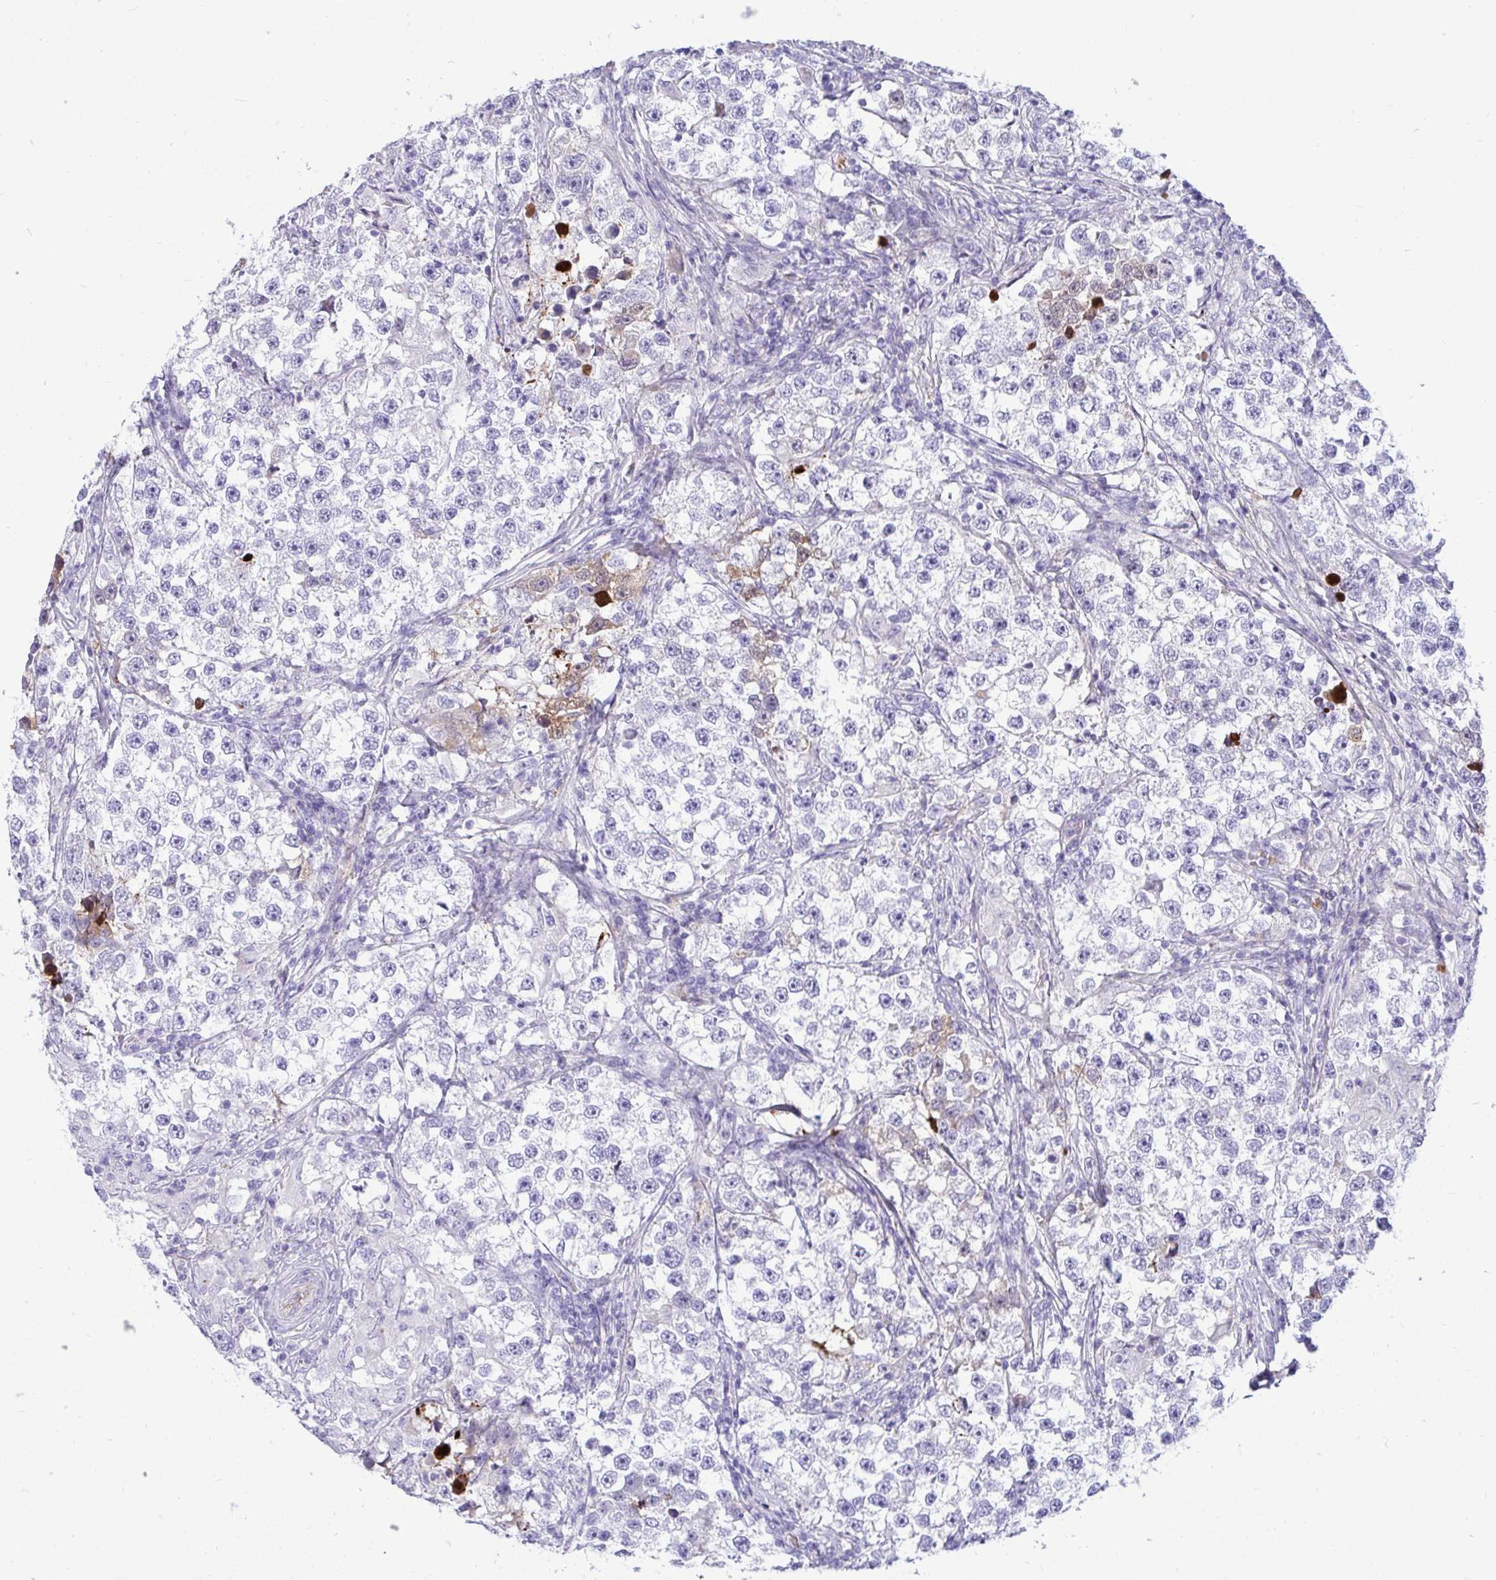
{"staining": {"intensity": "negative", "quantity": "none", "location": "none"}, "tissue": "testis cancer", "cell_type": "Tumor cells", "image_type": "cancer", "snomed": [{"axis": "morphology", "description": "Seminoma, NOS"}, {"axis": "topography", "description": "Testis"}], "caption": "High magnification brightfield microscopy of testis cancer stained with DAB (3,3'-diaminobenzidine) (brown) and counterstained with hematoxylin (blue): tumor cells show no significant expression.", "gene": "F2", "patient": {"sex": "male", "age": 46}}